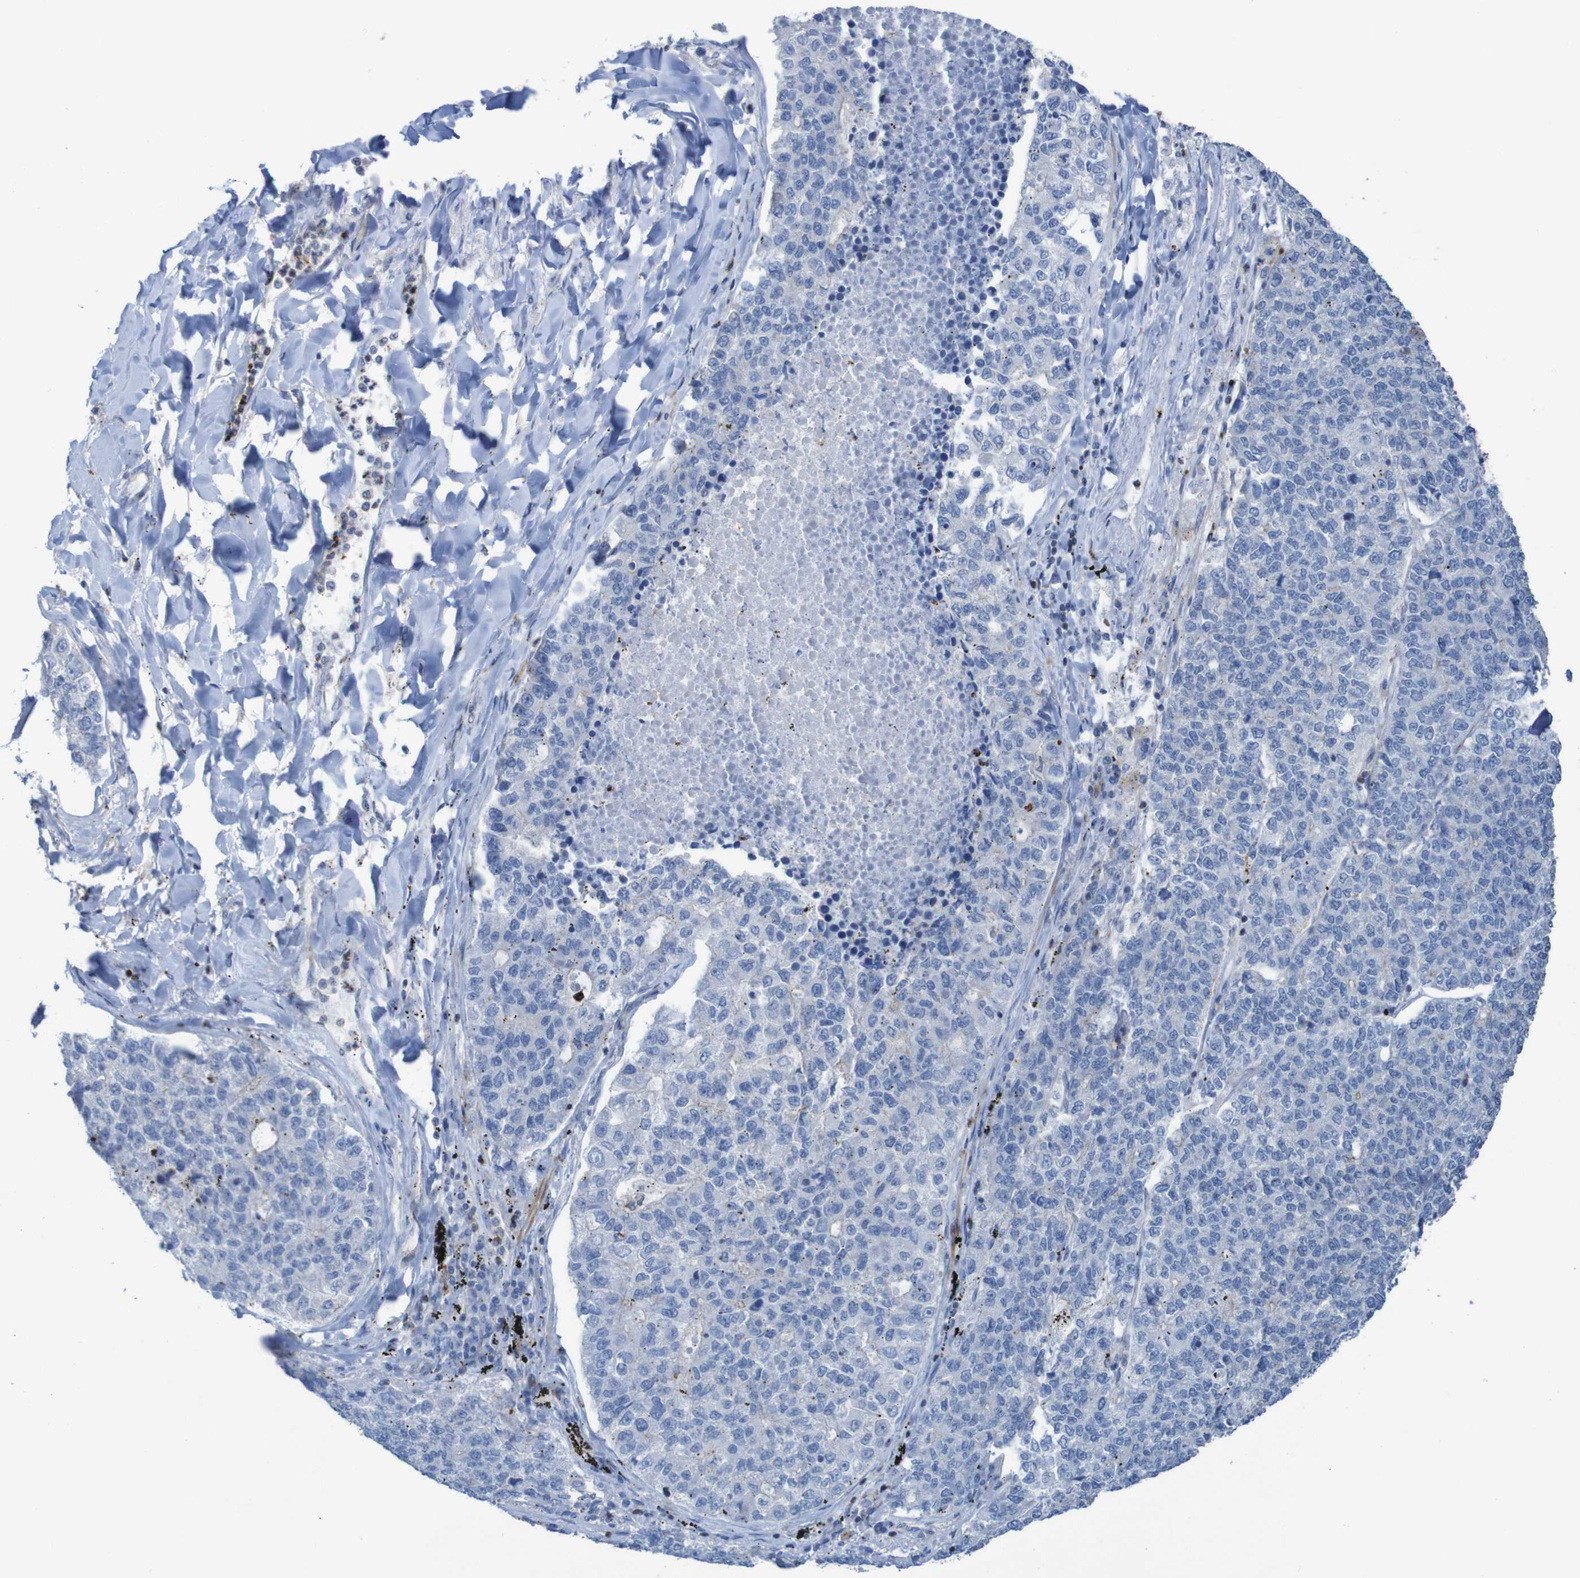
{"staining": {"intensity": "negative", "quantity": "none", "location": "none"}, "tissue": "lung cancer", "cell_type": "Tumor cells", "image_type": "cancer", "snomed": [{"axis": "morphology", "description": "Adenocarcinoma, NOS"}, {"axis": "topography", "description": "Lung"}], "caption": "Tumor cells show no significant protein positivity in lung adenocarcinoma.", "gene": "RNF182", "patient": {"sex": "male", "age": 49}}